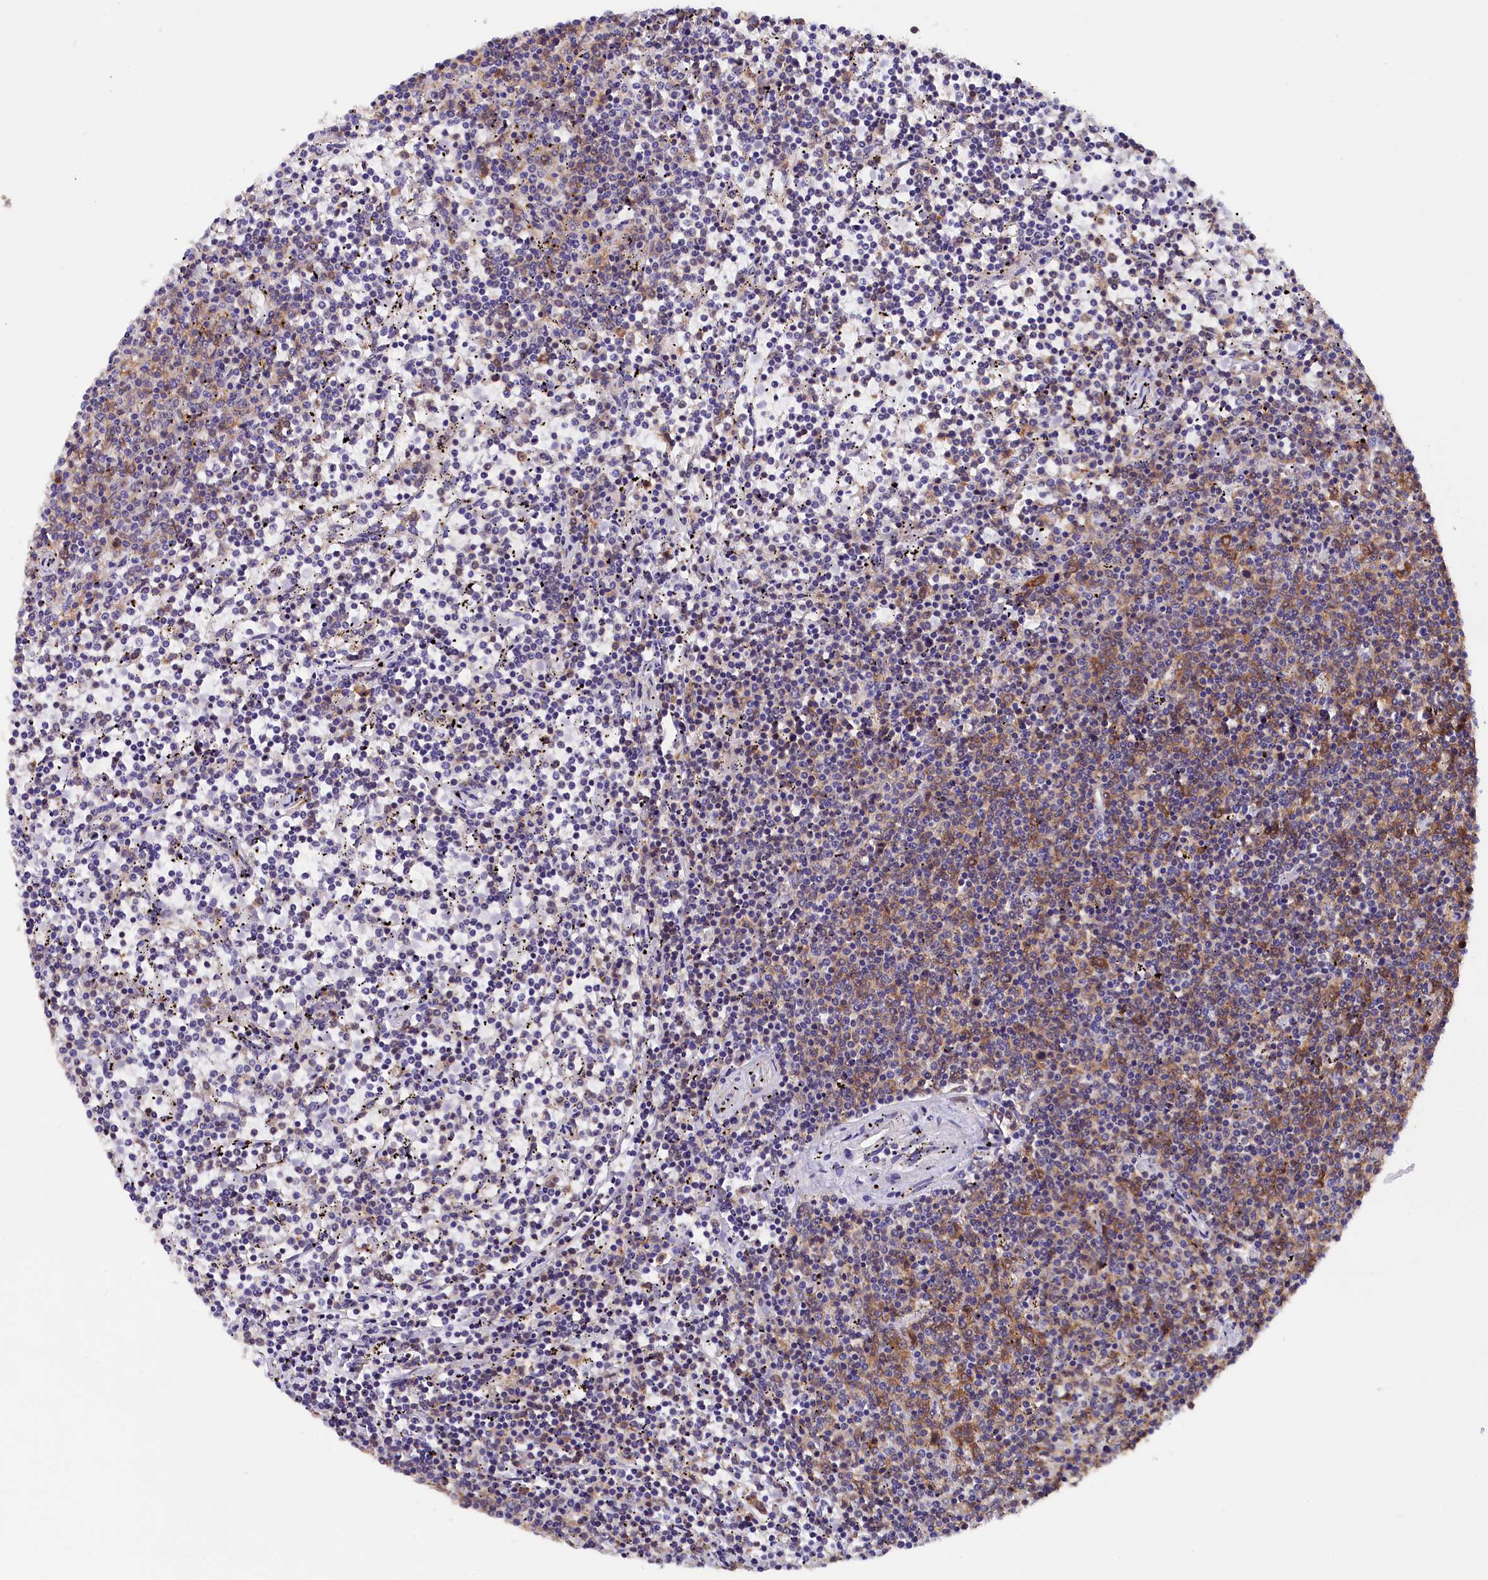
{"staining": {"intensity": "moderate", "quantity": "<25%", "location": "cytoplasmic/membranous"}, "tissue": "lymphoma", "cell_type": "Tumor cells", "image_type": "cancer", "snomed": [{"axis": "morphology", "description": "Malignant lymphoma, non-Hodgkin's type, Low grade"}, {"axis": "topography", "description": "Spleen"}], "caption": "Human lymphoma stained with a protein marker shows moderate staining in tumor cells.", "gene": "JPT2", "patient": {"sex": "female", "age": 50}}